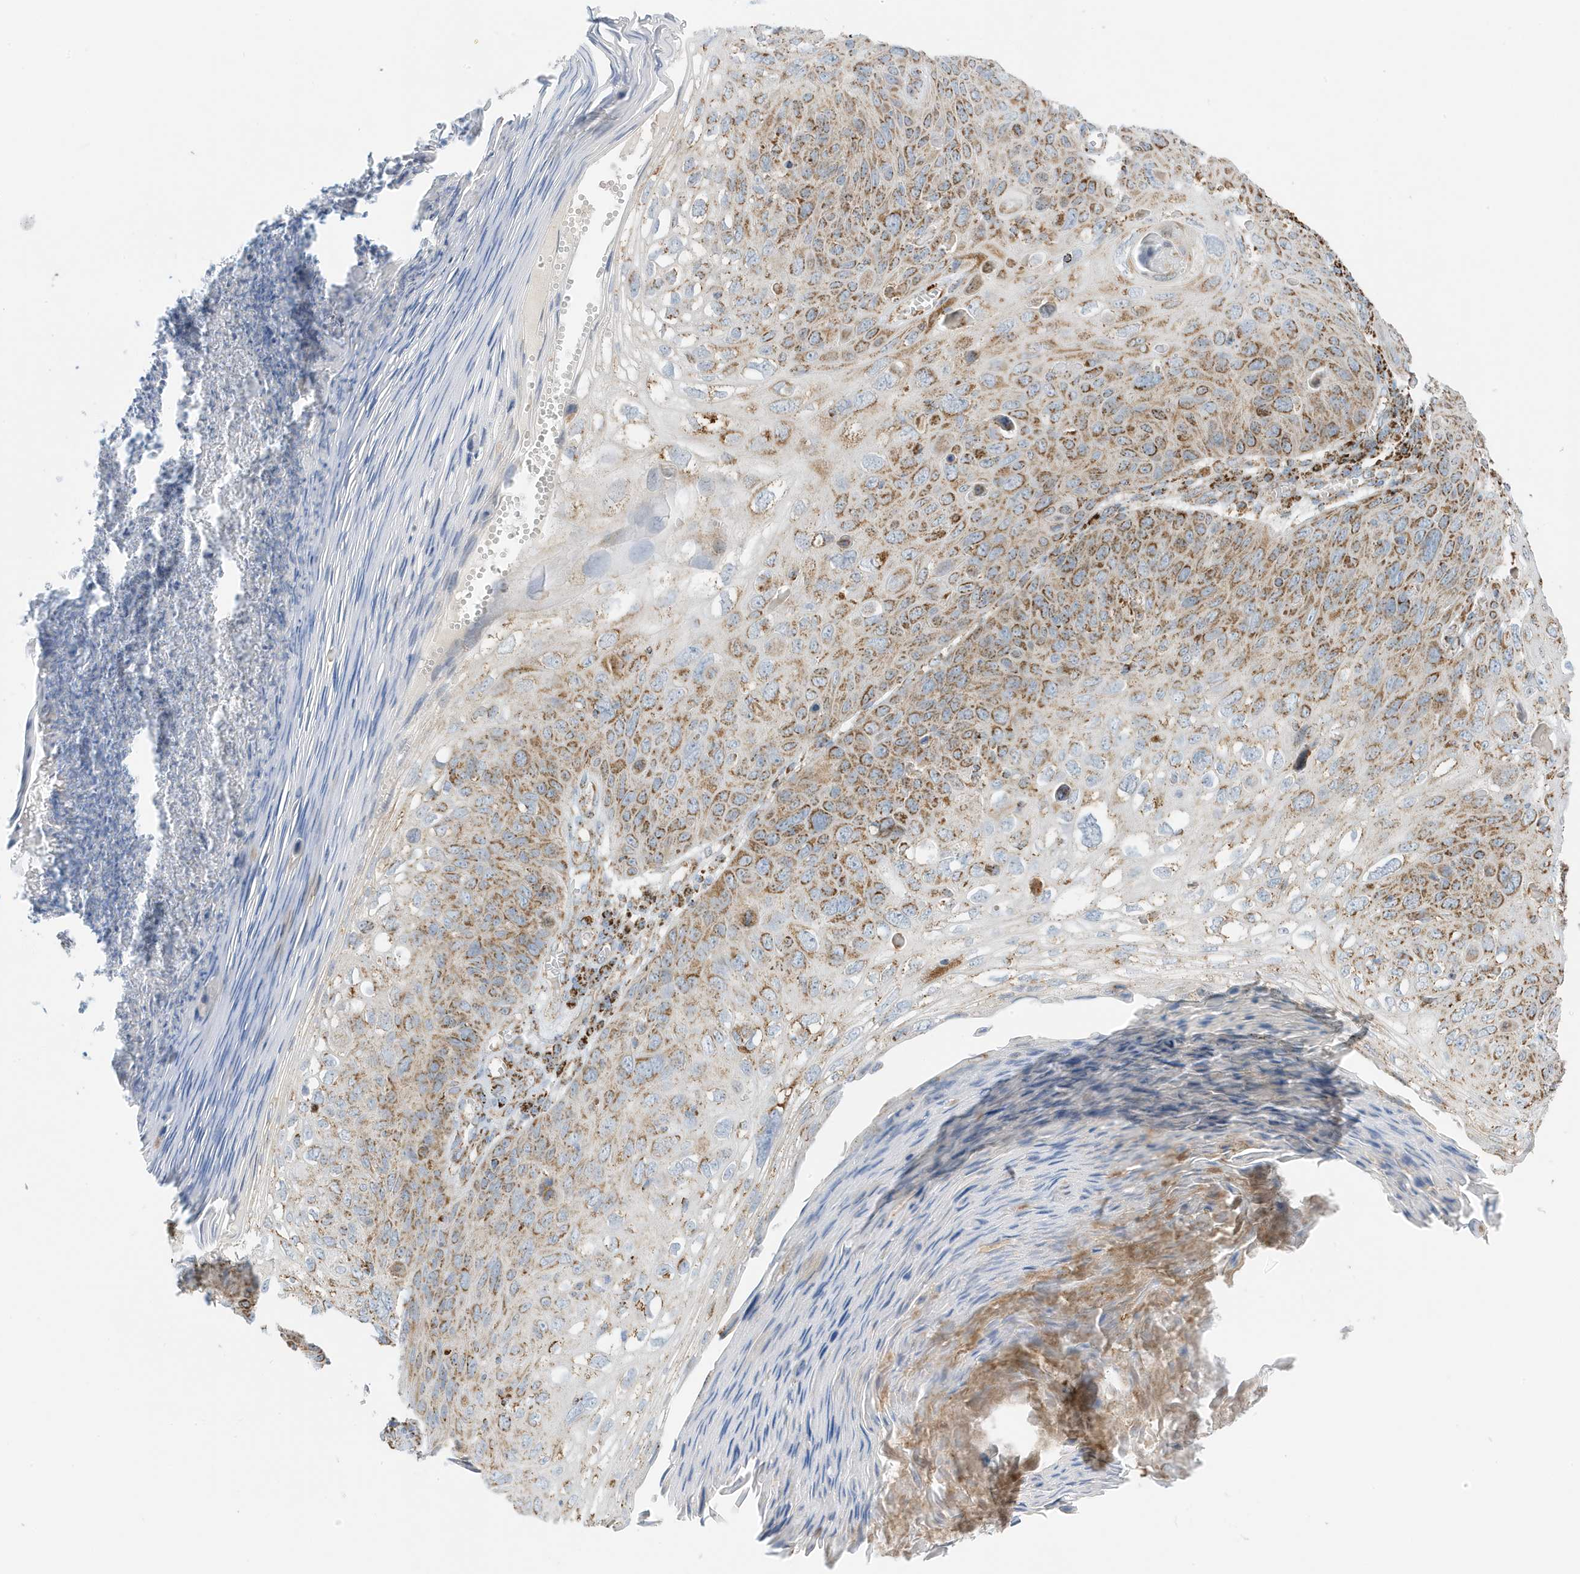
{"staining": {"intensity": "moderate", "quantity": ">75%", "location": "cytoplasmic/membranous"}, "tissue": "skin cancer", "cell_type": "Tumor cells", "image_type": "cancer", "snomed": [{"axis": "morphology", "description": "Squamous cell carcinoma, NOS"}, {"axis": "topography", "description": "Skin"}], "caption": "Approximately >75% of tumor cells in skin cancer (squamous cell carcinoma) demonstrate moderate cytoplasmic/membranous protein expression as visualized by brown immunohistochemical staining.", "gene": "ATP5ME", "patient": {"sex": "female", "age": 90}}